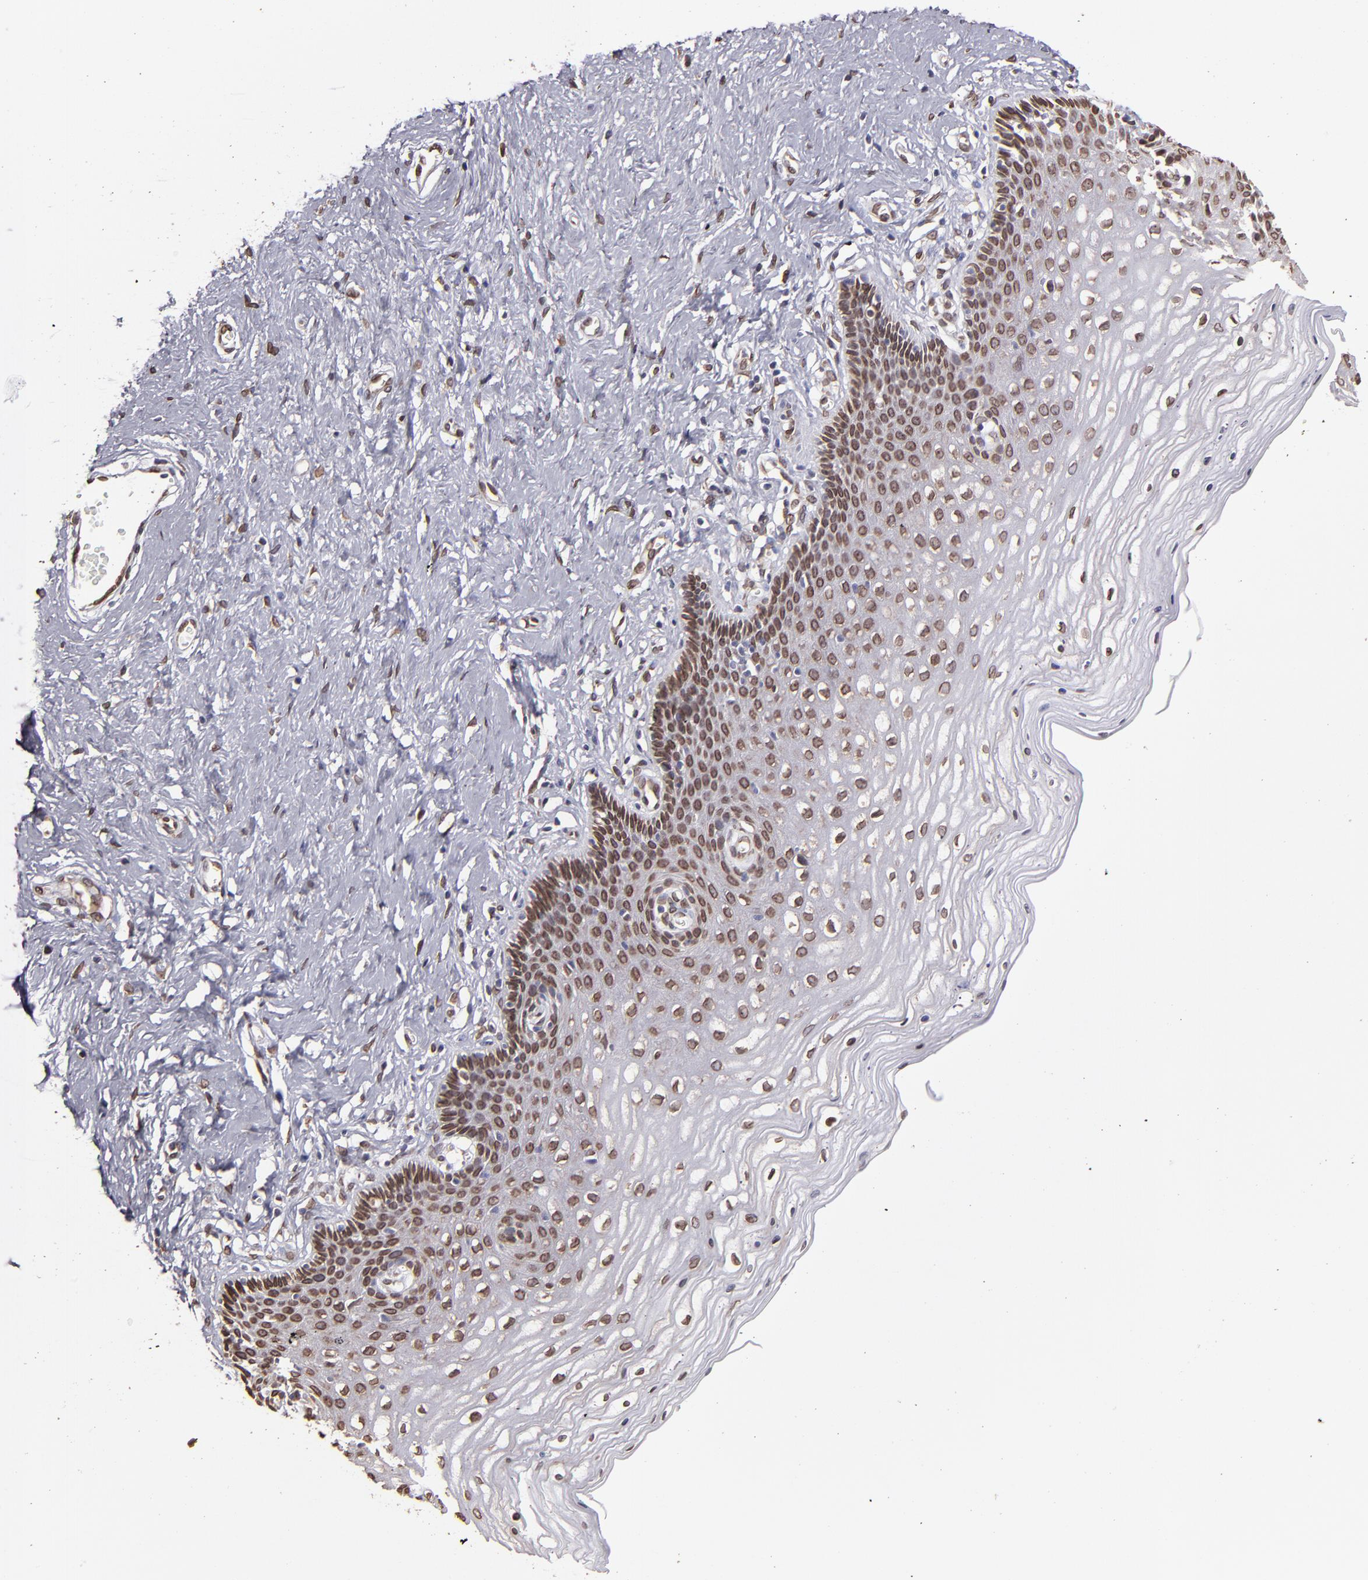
{"staining": {"intensity": "weak", "quantity": ">75%", "location": "nuclear"}, "tissue": "cervix", "cell_type": "Glandular cells", "image_type": "normal", "snomed": [{"axis": "morphology", "description": "Normal tissue, NOS"}, {"axis": "topography", "description": "Cervix"}], "caption": "Protein analysis of normal cervix reveals weak nuclear expression in approximately >75% of glandular cells.", "gene": "PUM3", "patient": {"sex": "female", "age": 39}}